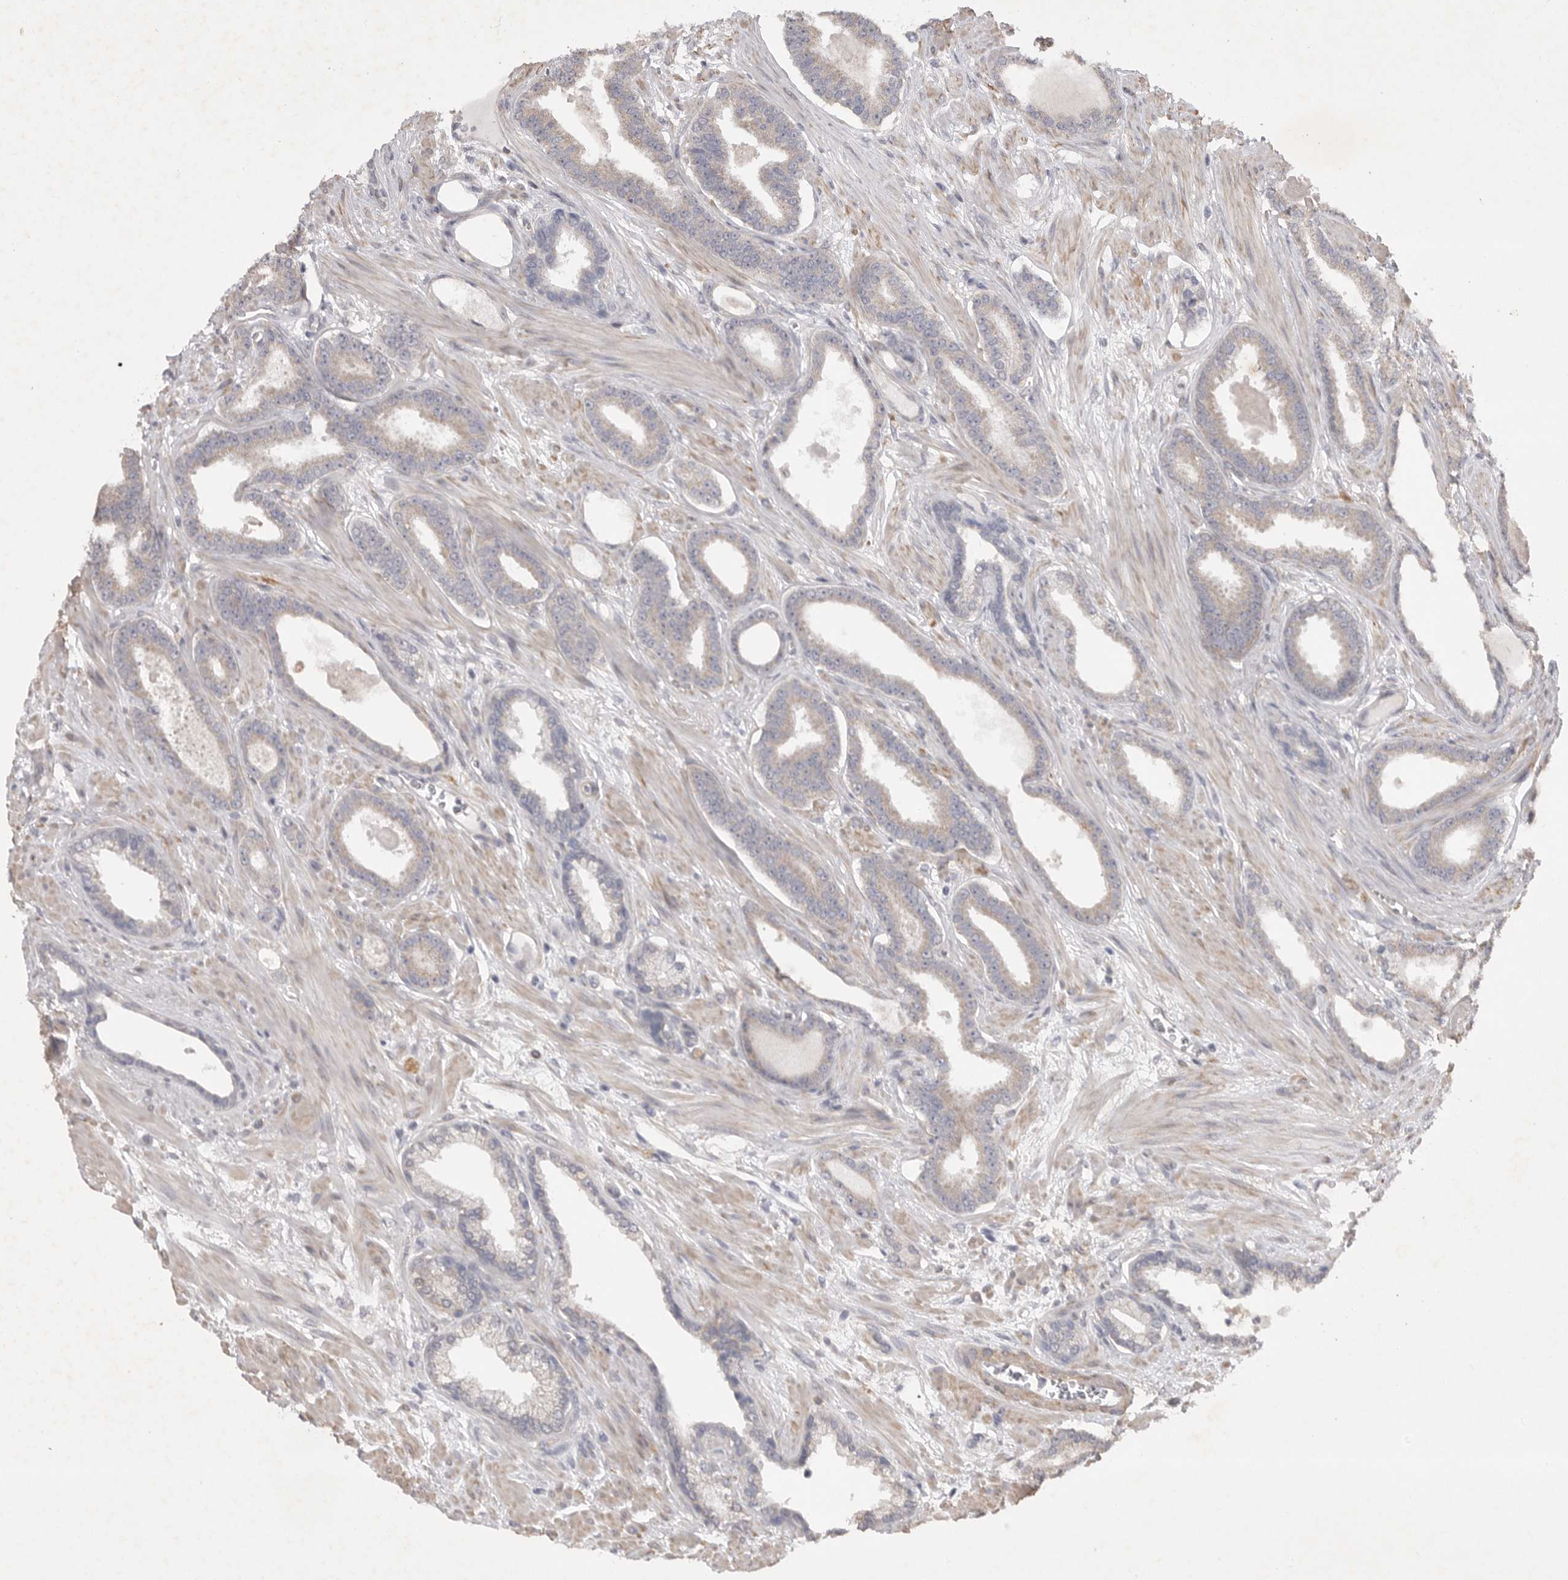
{"staining": {"intensity": "negative", "quantity": "none", "location": "none"}, "tissue": "prostate cancer", "cell_type": "Tumor cells", "image_type": "cancer", "snomed": [{"axis": "morphology", "description": "Adenocarcinoma, Low grade"}, {"axis": "topography", "description": "Prostate"}], "caption": "Immunohistochemistry image of human adenocarcinoma (low-grade) (prostate) stained for a protein (brown), which exhibits no expression in tumor cells.", "gene": "EDEM3", "patient": {"sex": "male", "age": 70}}